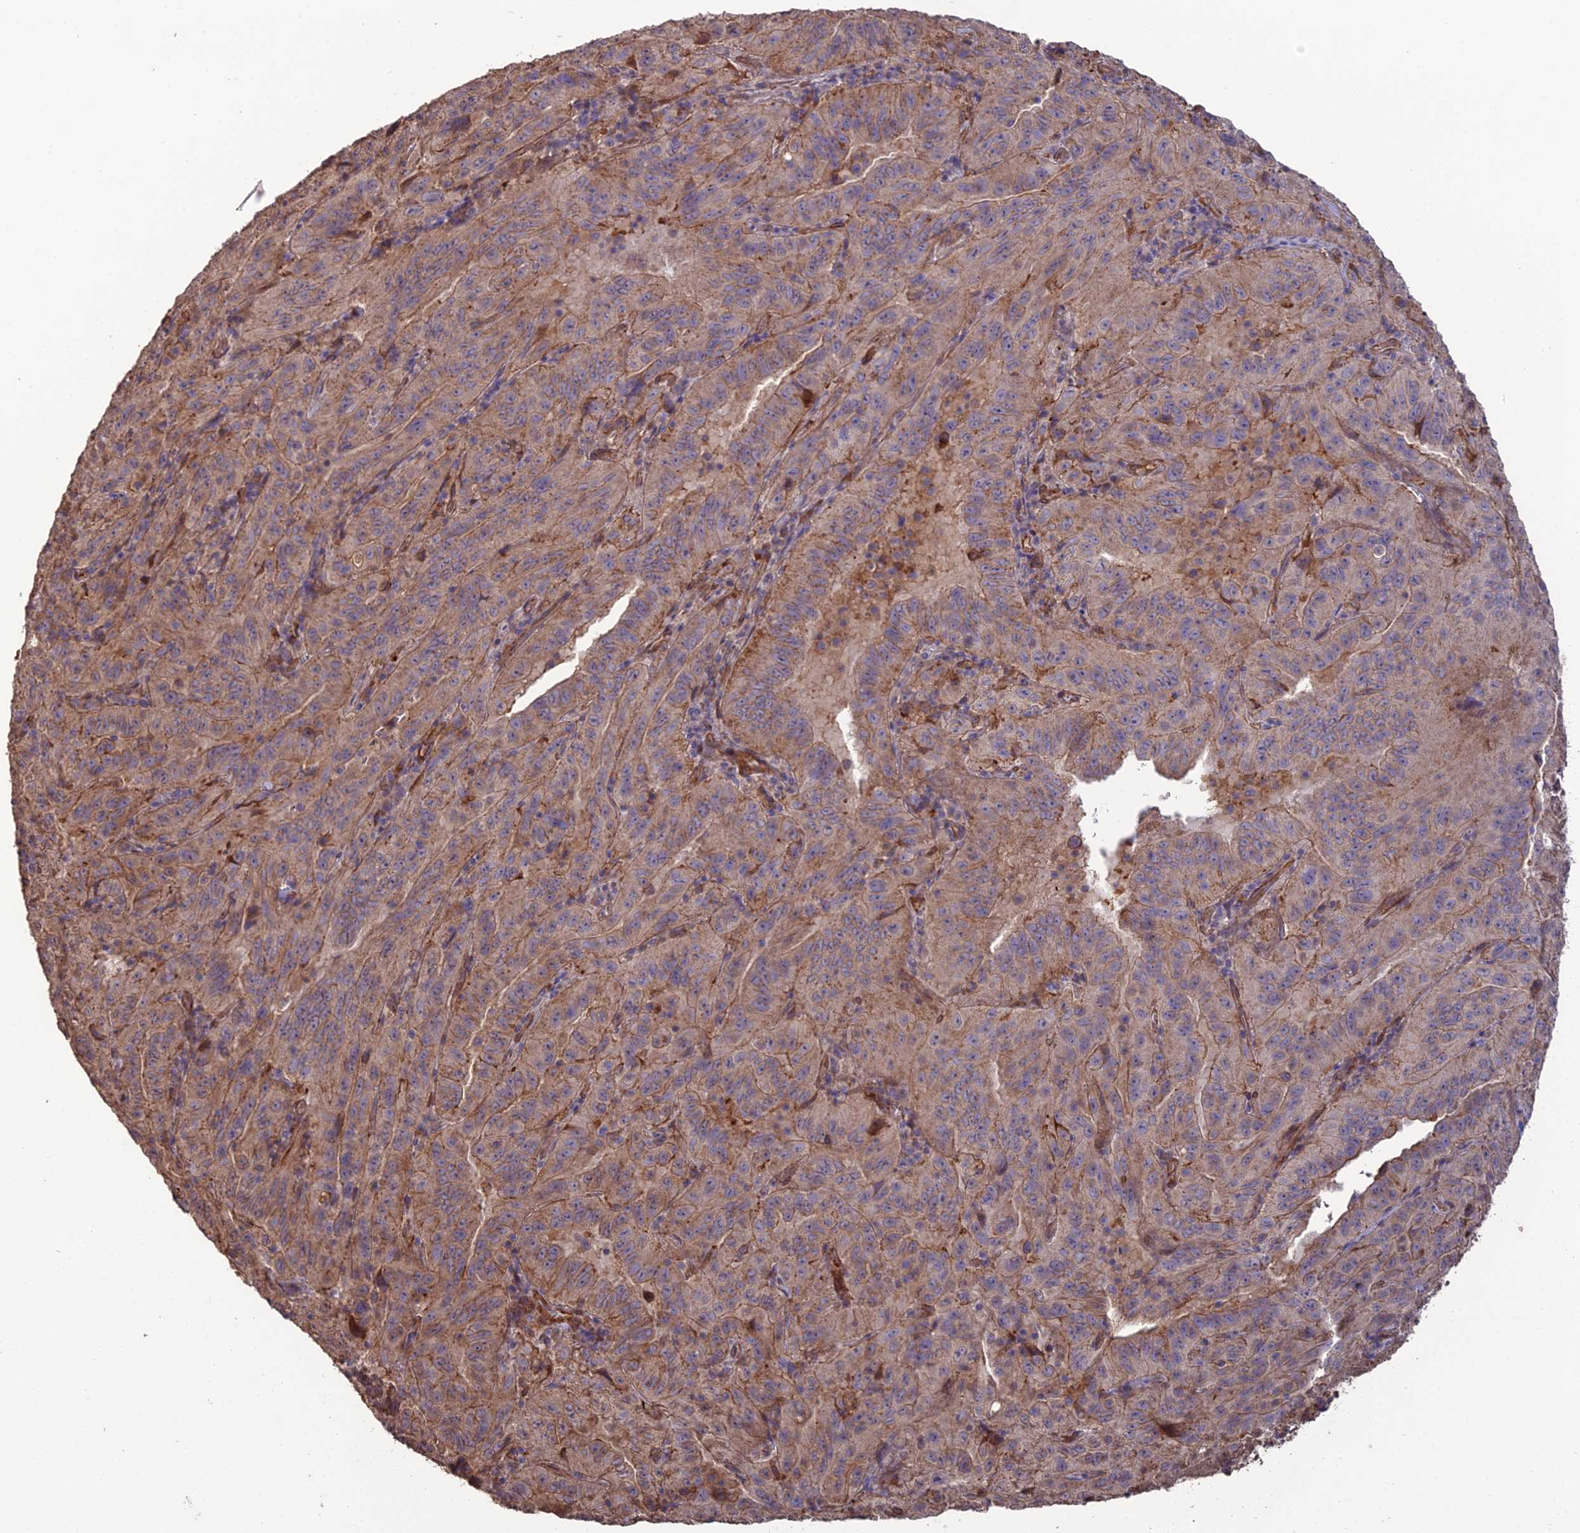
{"staining": {"intensity": "weak", "quantity": ">75%", "location": "cytoplasmic/membranous"}, "tissue": "pancreatic cancer", "cell_type": "Tumor cells", "image_type": "cancer", "snomed": [{"axis": "morphology", "description": "Adenocarcinoma, NOS"}, {"axis": "topography", "description": "Pancreas"}], "caption": "About >75% of tumor cells in human pancreatic adenocarcinoma exhibit weak cytoplasmic/membranous protein staining as visualized by brown immunohistochemical staining.", "gene": "ATP6V0A2", "patient": {"sex": "male", "age": 63}}